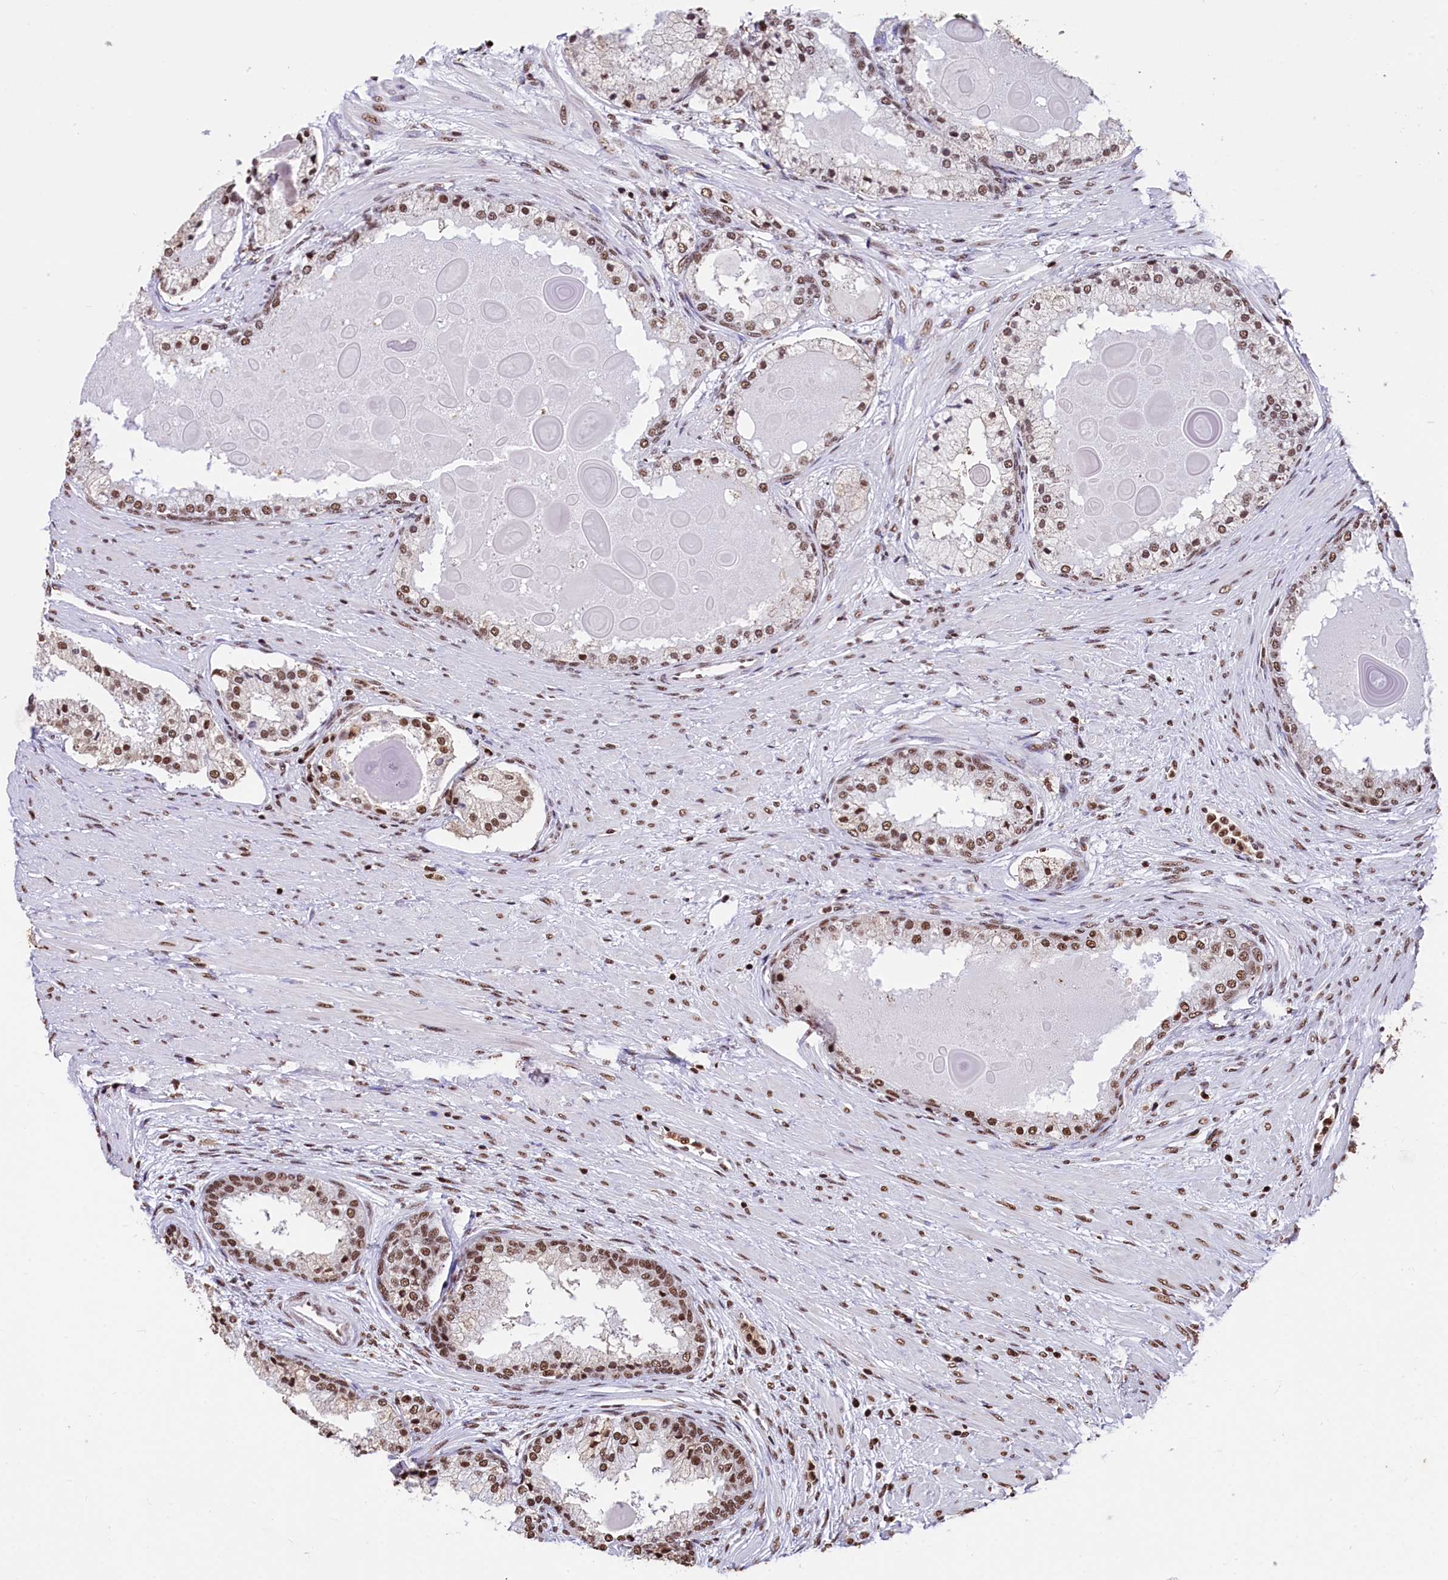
{"staining": {"intensity": "moderate", "quantity": ">75%", "location": "nuclear"}, "tissue": "prostate cancer", "cell_type": "Tumor cells", "image_type": "cancer", "snomed": [{"axis": "morphology", "description": "Adenocarcinoma, Low grade"}, {"axis": "topography", "description": "Prostate"}], "caption": "Approximately >75% of tumor cells in human prostate cancer display moderate nuclear protein staining as visualized by brown immunohistochemical staining.", "gene": "SNRPD2", "patient": {"sex": "male", "age": 59}}